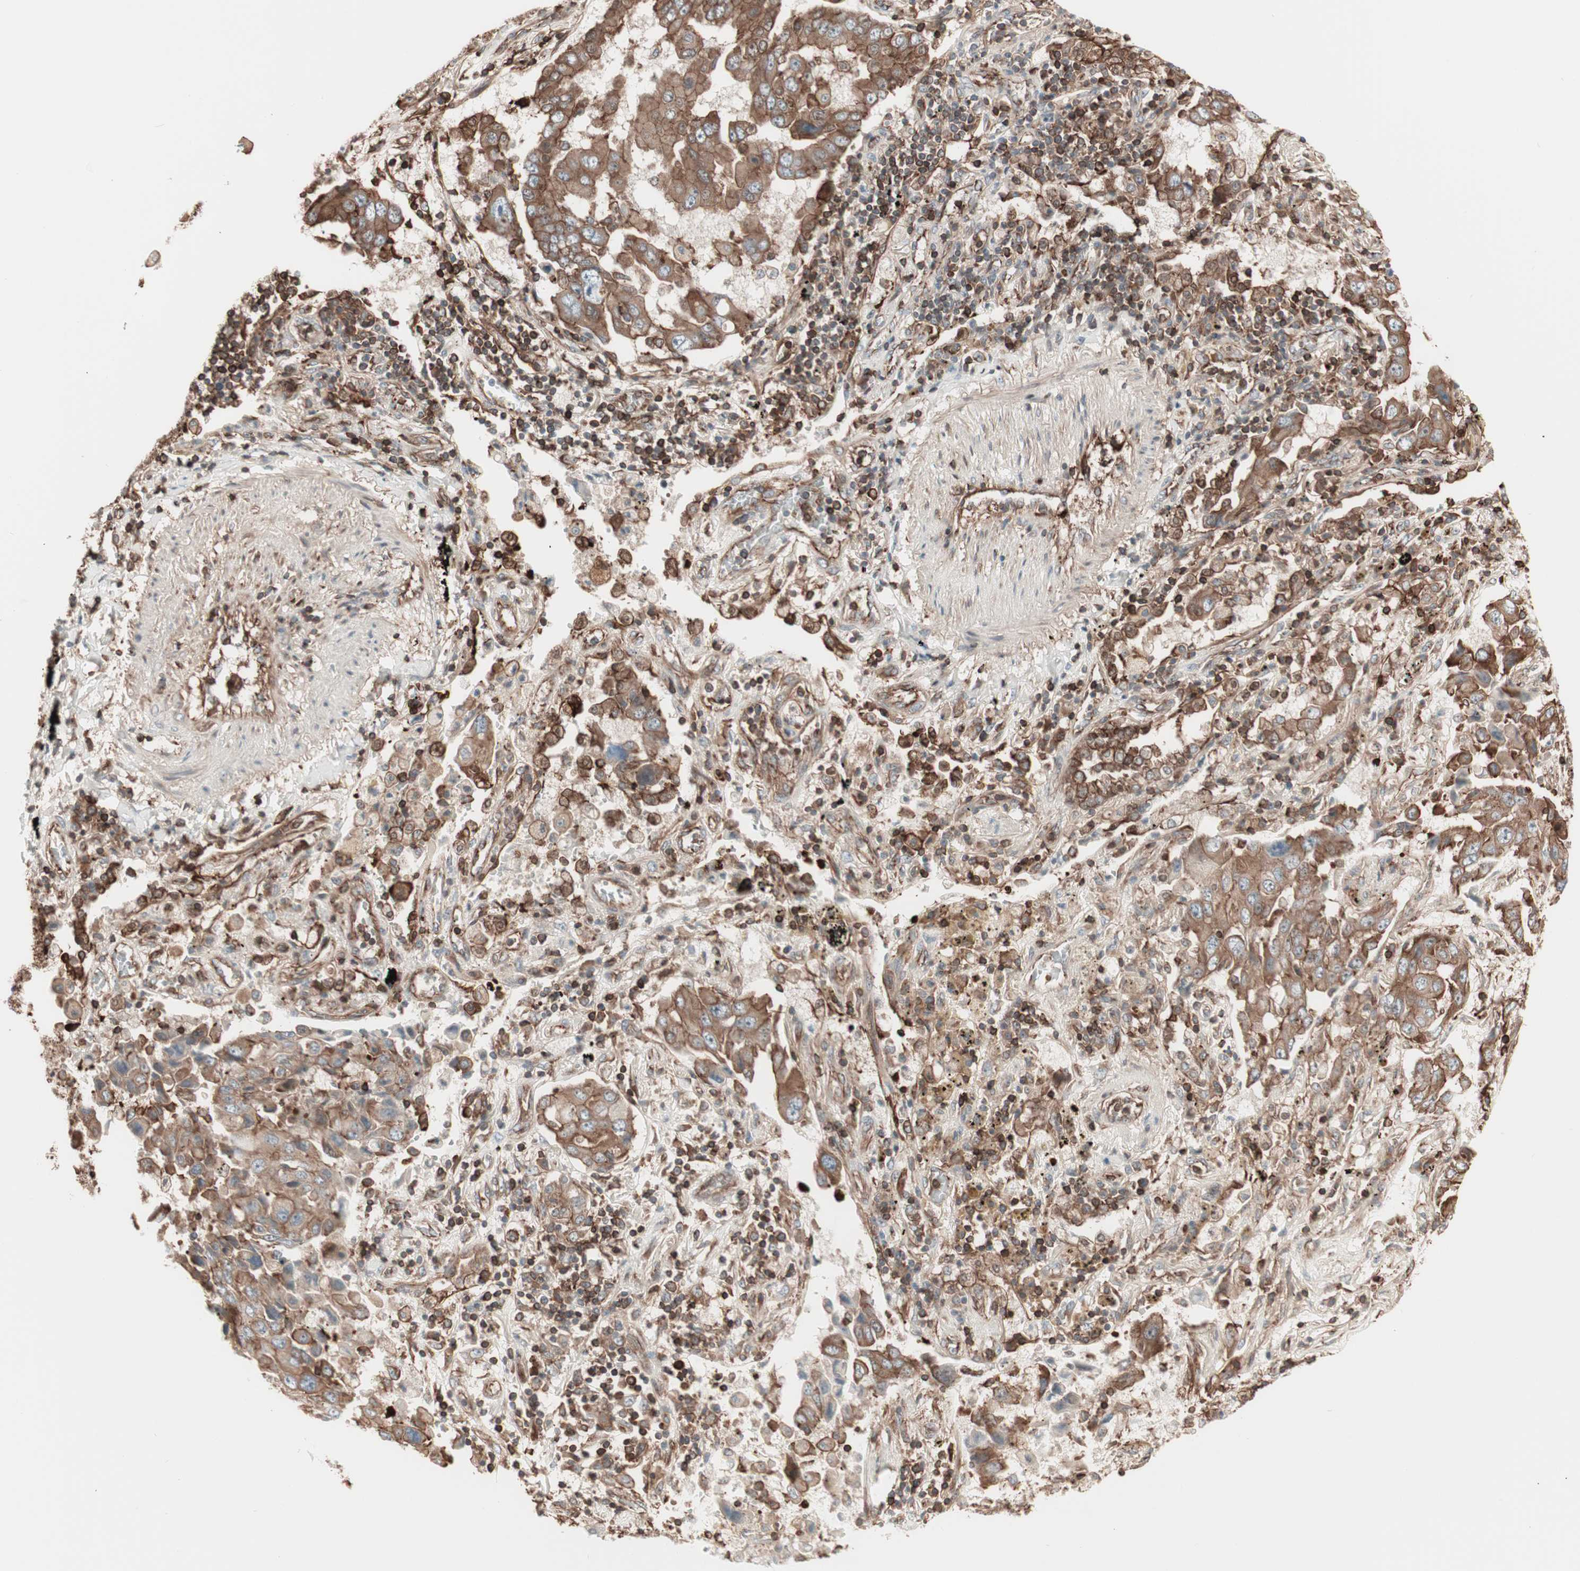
{"staining": {"intensity": "strong", "quantity": ">75%", "location": "cytoplasmic/membranous"}, "tissue": "lung cancer", "cell_type": "Tumor cells", "image_type": "cancer", "snomed": [{"axis": "morphology", "description": "Adenocarcinoma, NOS"}, {"axis": "topography", "description": "Lung"}], "caption": "This photomicrograph exhibits immunohistochemistry (IHC) staining of lung cancer (adenocarcinoma), with high strong cytoplasmic/membranous positivity in approximately >75% of tumor cells.", "gene": "TCP11L1", "patient": {"sex": "female", "age": 65}}